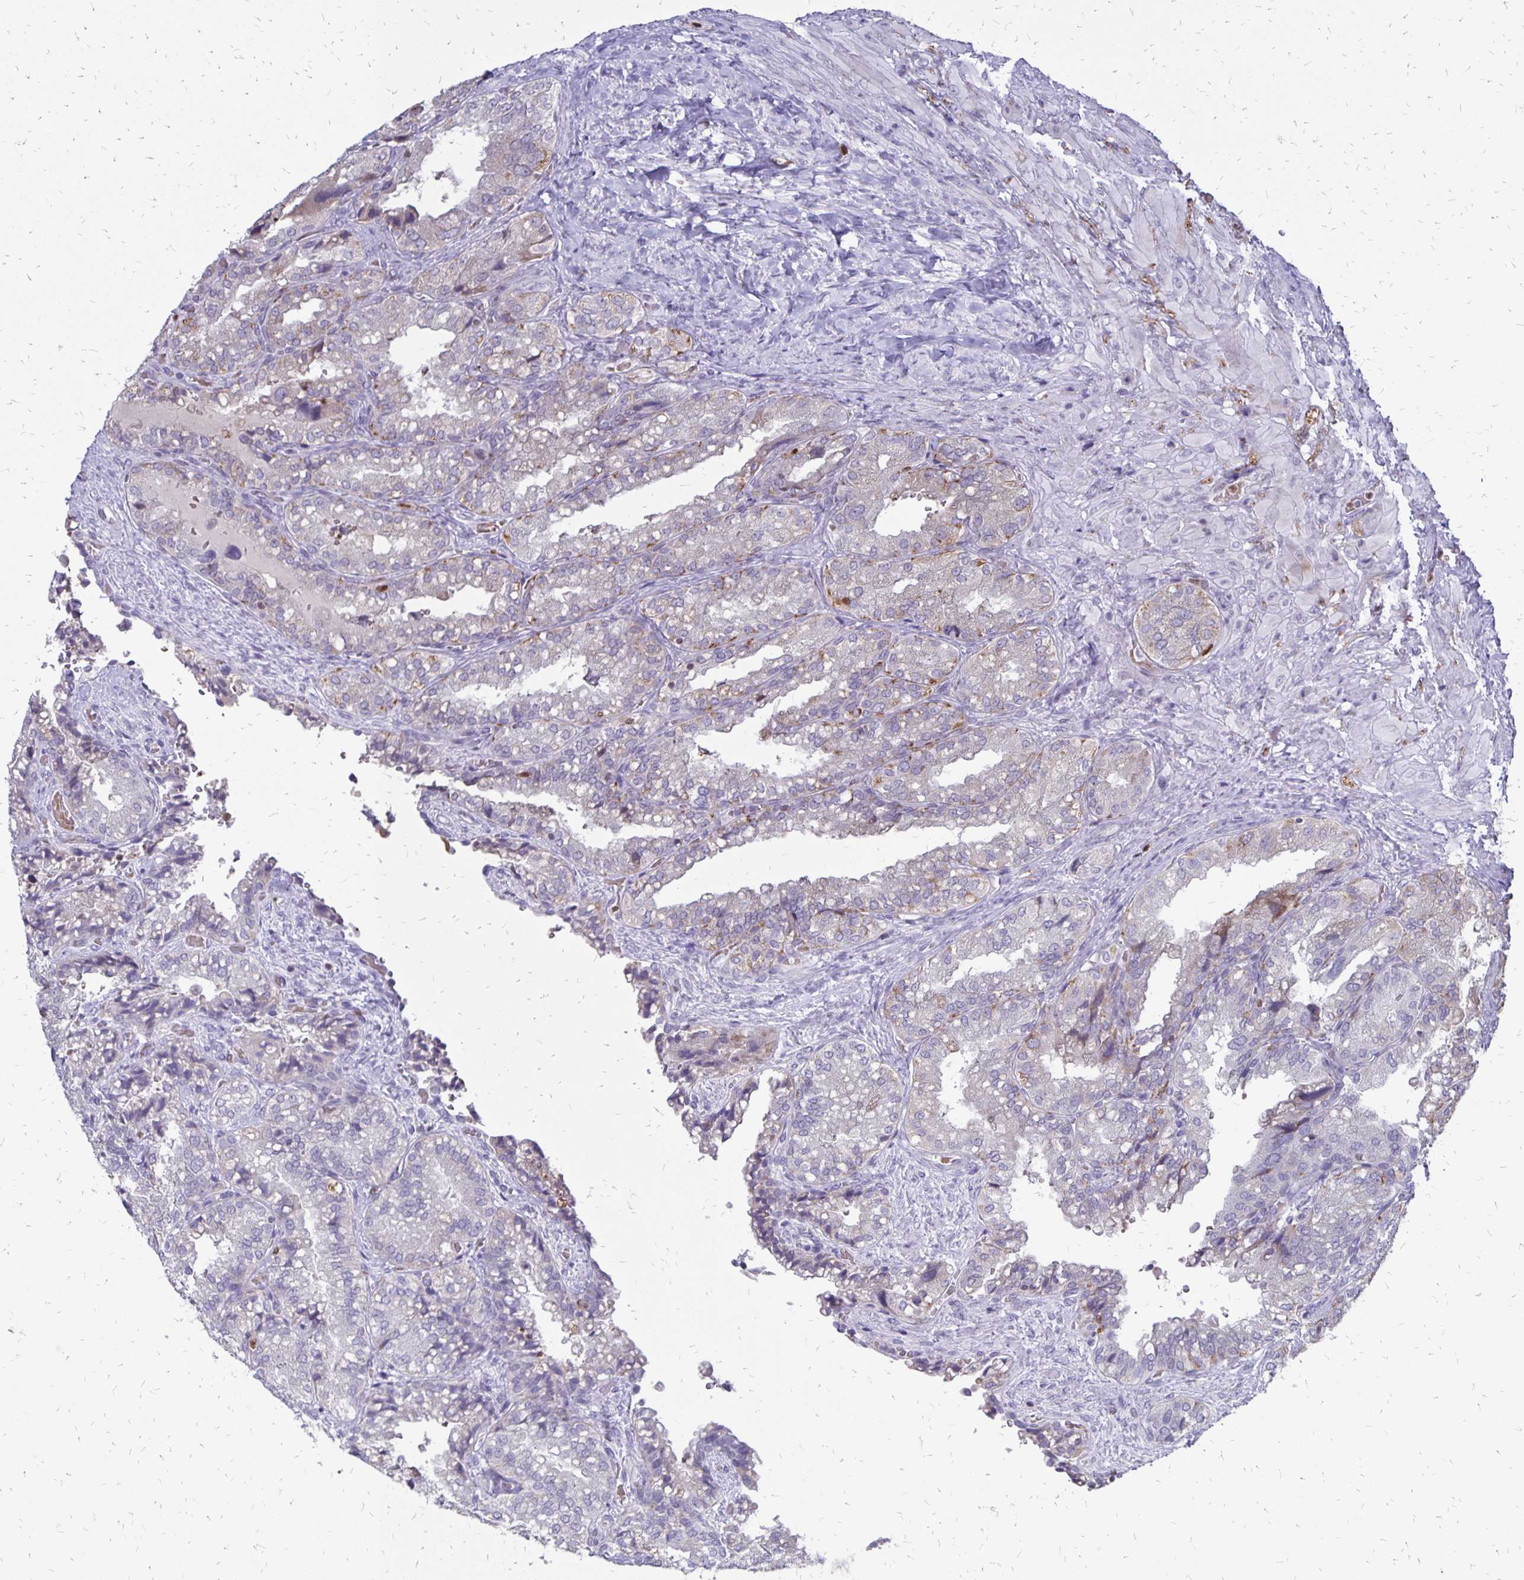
{"staining": {"intensity": "weak", "quantity": "25%-75%", "location": "cytoplasmic/membranous"}, "tissue": "seminal vesicle", "cell_type": "Glandular cells", "image_type": "normal", "snomed": [{"axis": "morphology", "description": "Normal tissue, NOS"}, {"axis": "topography", "description": "Seminal veicle"}], "caption": "Immunohistochemistry (IHC) of normal human seminal vesicle reveals low levels of weak cytoplasmic/membranous positivity in about 25%-75% of glandular cells. The staining is performed using DAB brown chromogen to label protein expression. The nuclei are counter-stained blue using hematoxylin.", "gene": "DCK", "patient": {"sex": "male", "age": 57}}